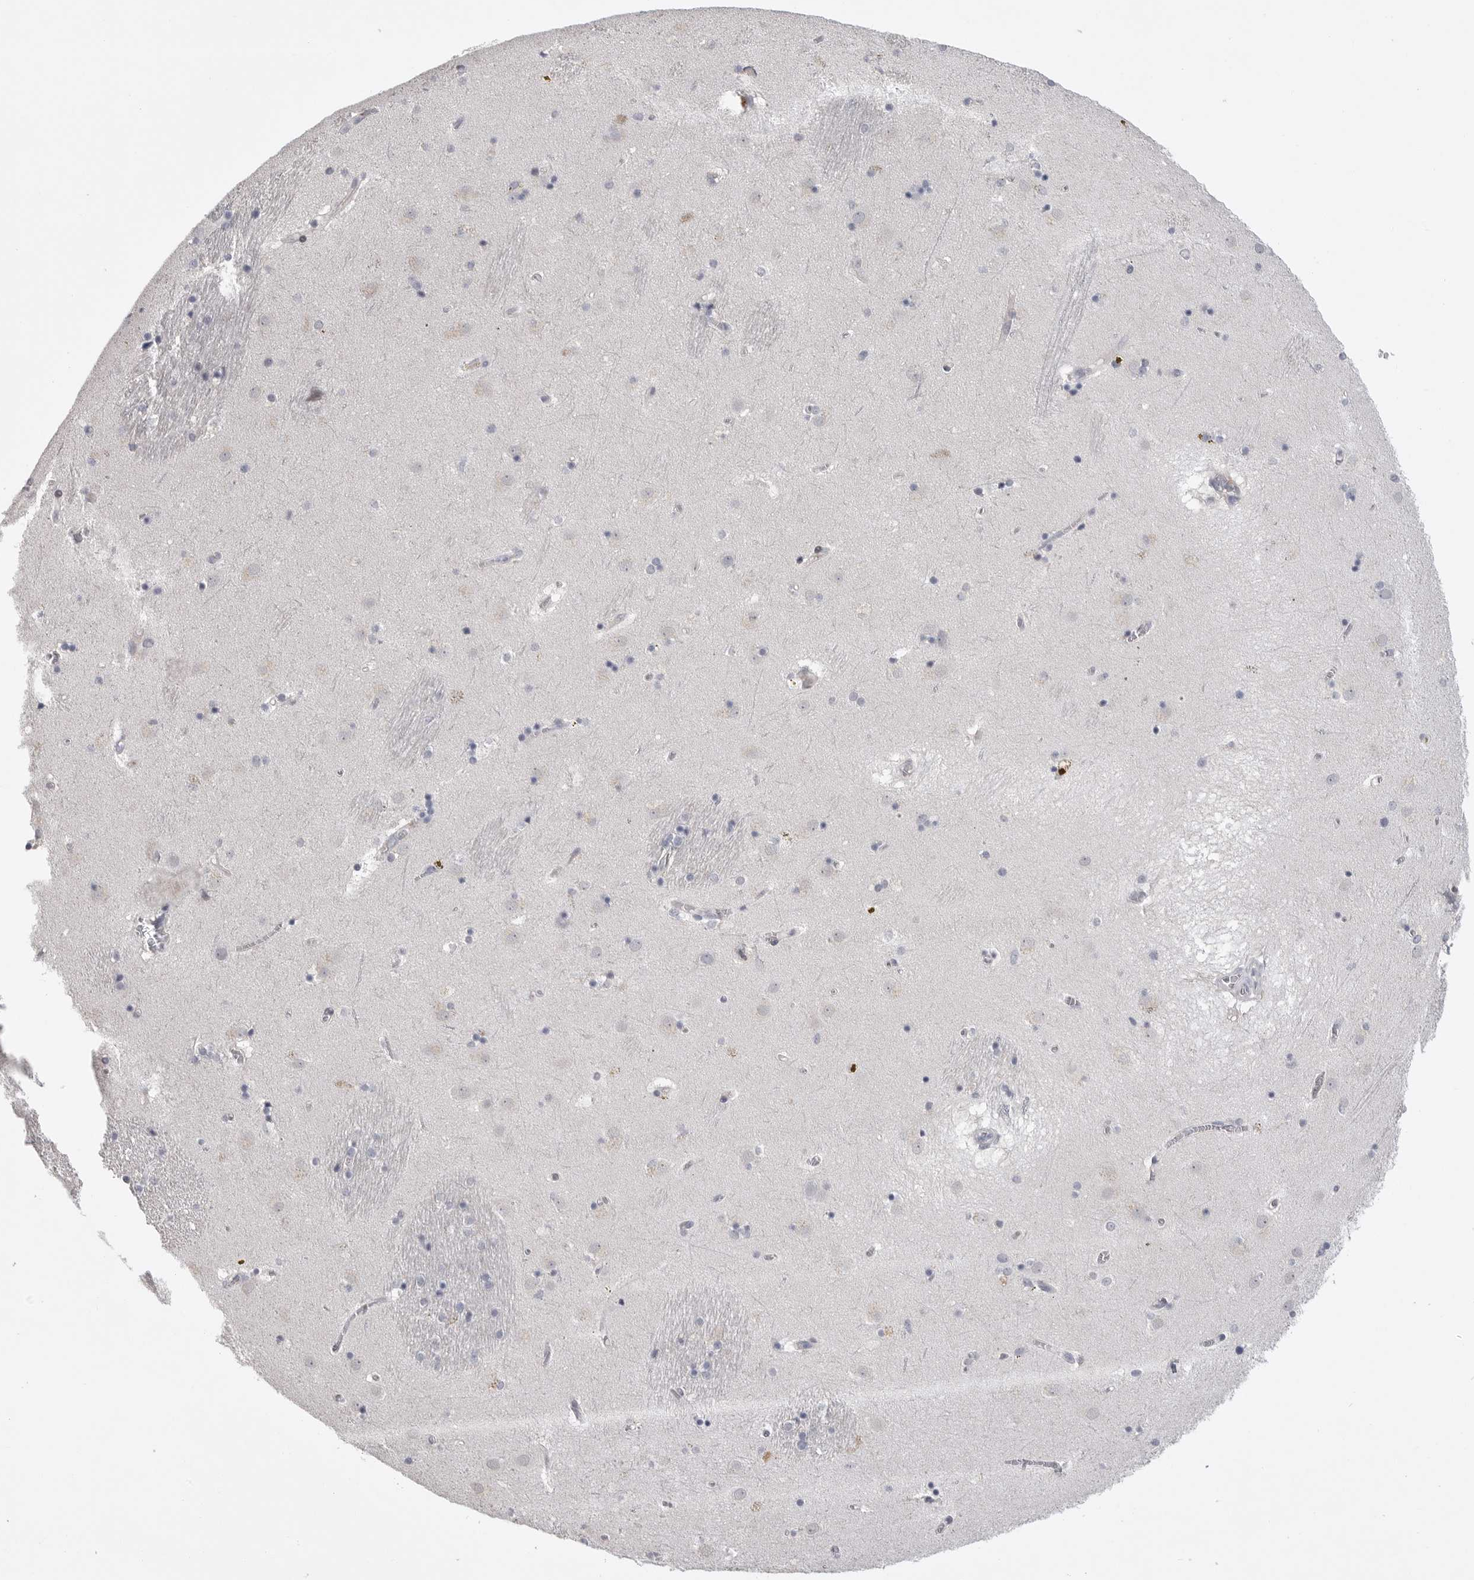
{"staining": {"intensity": "negative", "quantity": "none", "location": "none"}, "tissue": "caudate", "cell_type": "Glial cells", "image_type": "normal", "snomed": [{"axis": "morphology", "description": "Normal tissue, NOS"}, {"axis": "topography", "description": "Lateral ventricle wall"}], "caption": "The histopathology image reveals no significant staining in glial cells of caudate. (Brightfield microscopy of DAB immunohistochemistry (IHC) at high magnification).", "gene": "FBXO43", "patient": {"sex": "male", "age": 70}}